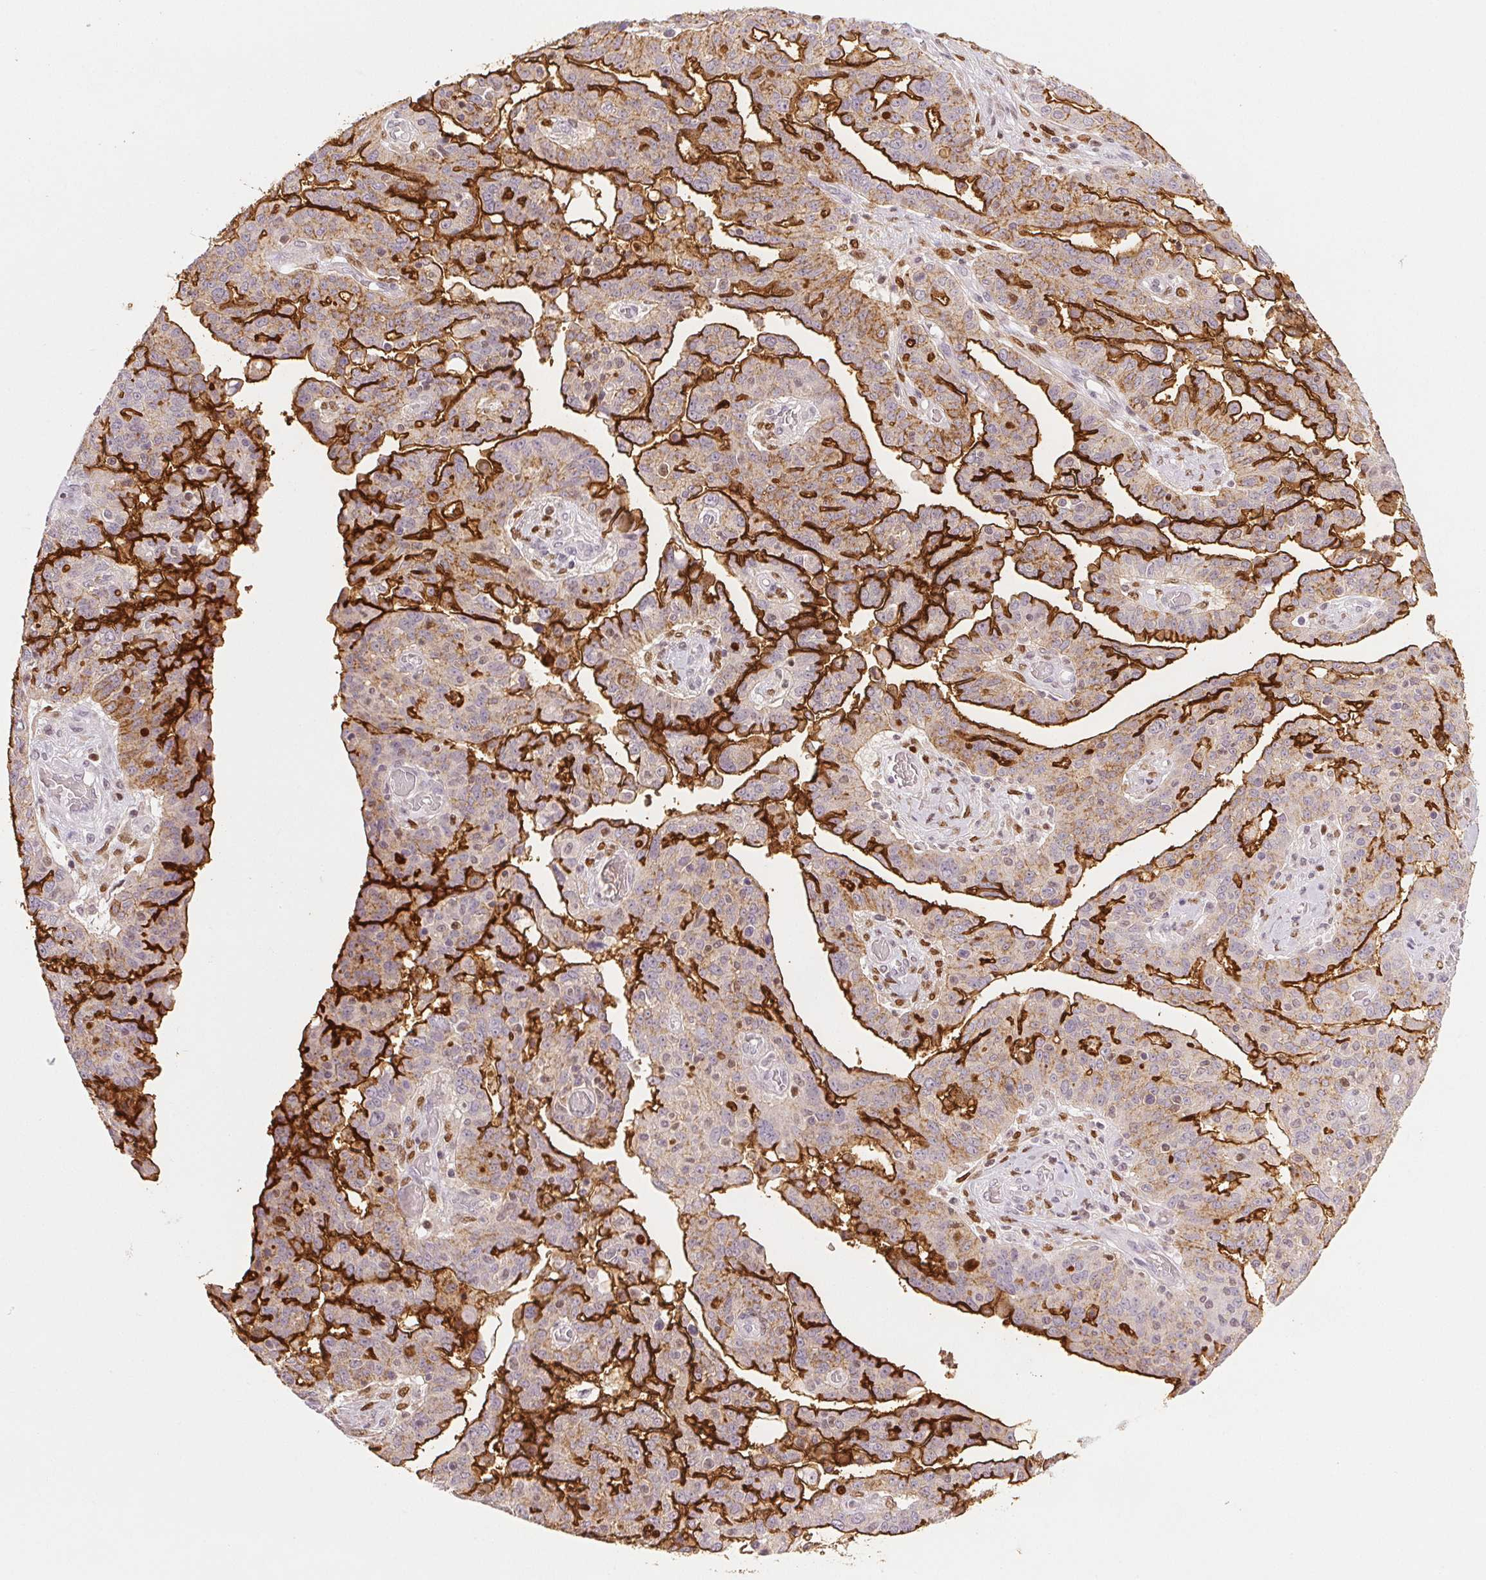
{"staining": {"intensity": "strong", "quantity": "25%-75%", "location": "cytoplasmic/membranous"}, "tissue": "ovarian cancer", "cell_type": "Tumor cells", "image_type": "cancer", "snomed": [{"axis": "morphology", "description": "Cystadenocarcinoma, serous, NOS"}, {"axis": "topography", "description": "Ovary"}], "caption": "Immunohistochemistry (DAB (3,3'-diaminobenzidine)) staining of human ovarian cancer (serous cystadenocarcinoma) reveals strong cytoplasmic/membranous protein positivity in about 25%-75% of tumor cells.", "gene": "RUNX2", "patient": {"sex": "female", "age": 67}}